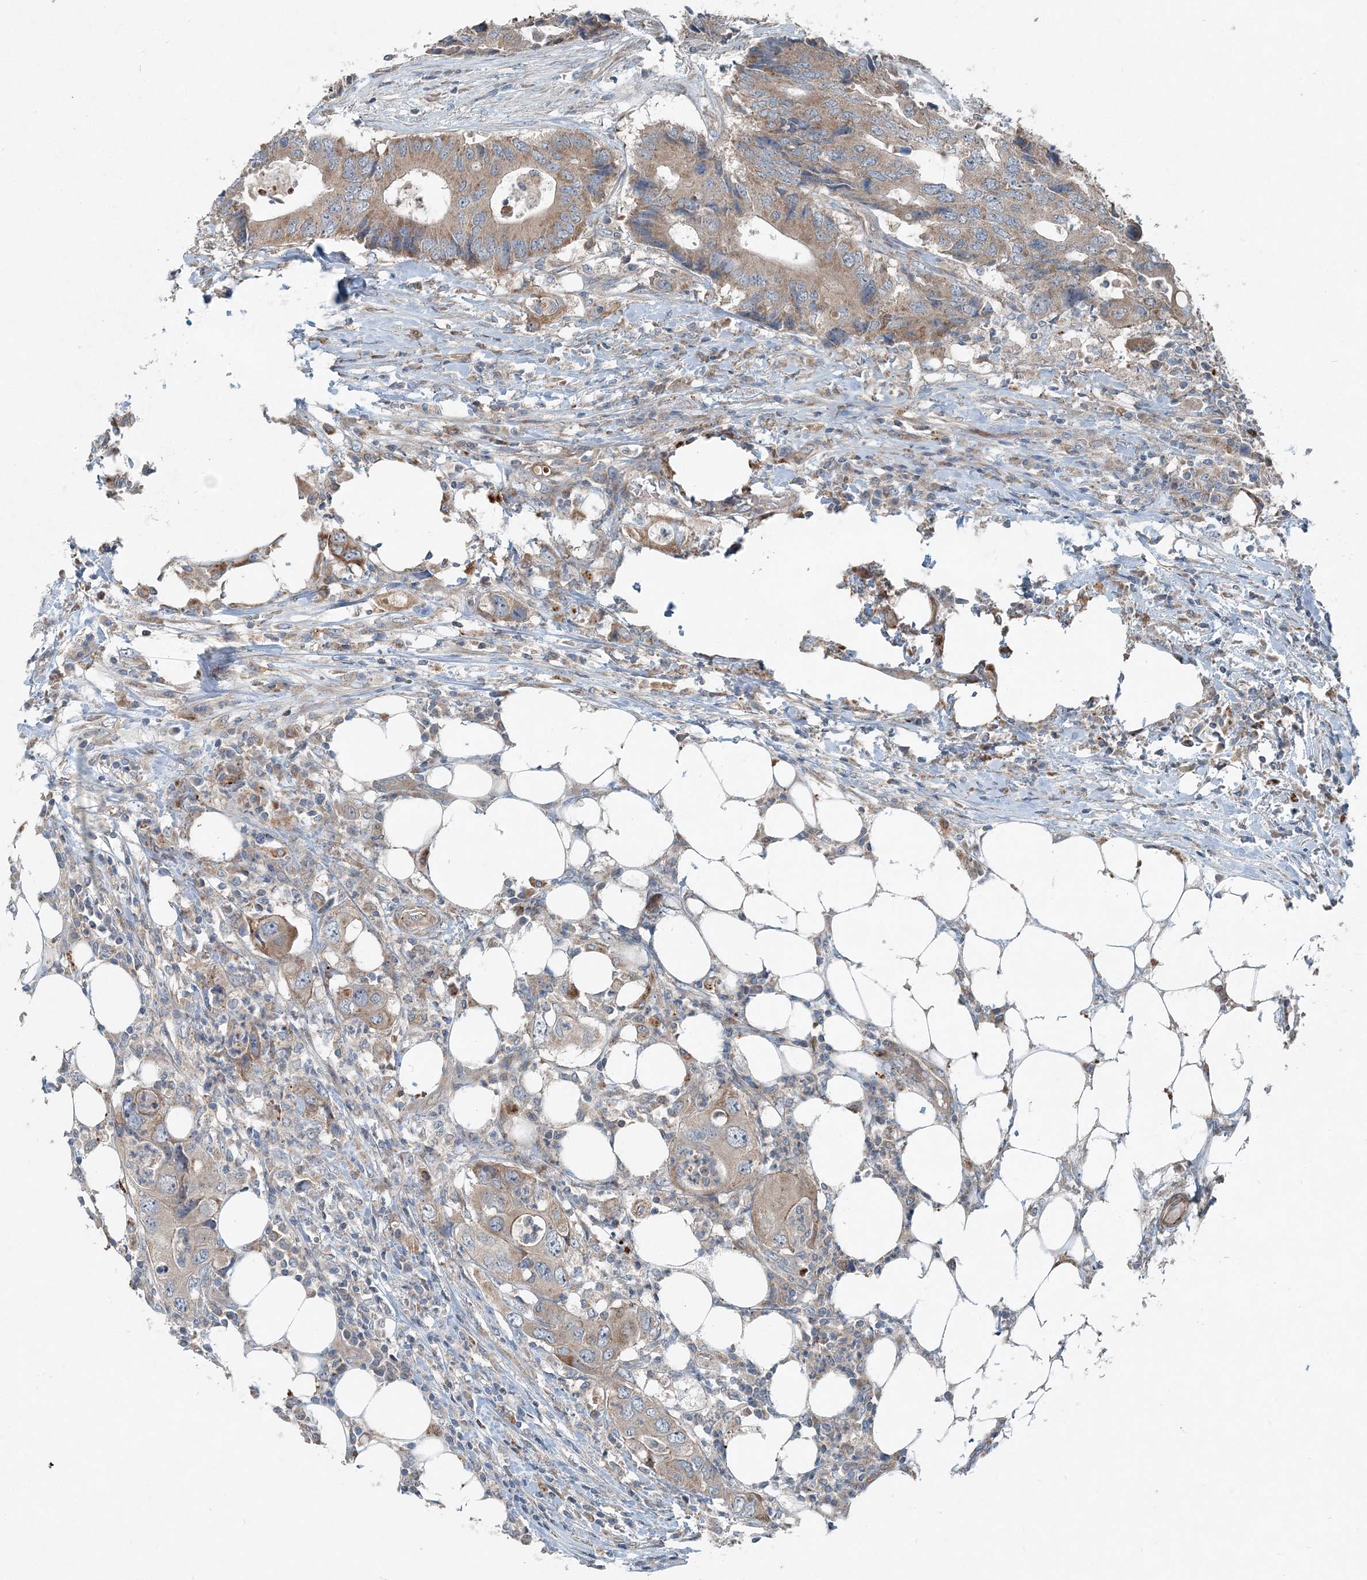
{"staining": {"intensity": "weak", "quantity": ">75%", "location": "cytoplasmic/membranous"}, "tissue": "colorectal cancer", "cell_type": "Tumor cells", "image_type": "cancer", "snomed": [{"axis": "morphology", "description": "Adenocarcinoma, NOS"}, {"axis": "topography", "description": "Colon"}], "caption": "Weak cytoplasmic/membranous protein positivity is identified in about >75% of tumor cells in adenocarcinoma (colorectal). Nuclei are stained in blue.", "gene": "INTU", "patient": {"sex": "male", "age": 71}}